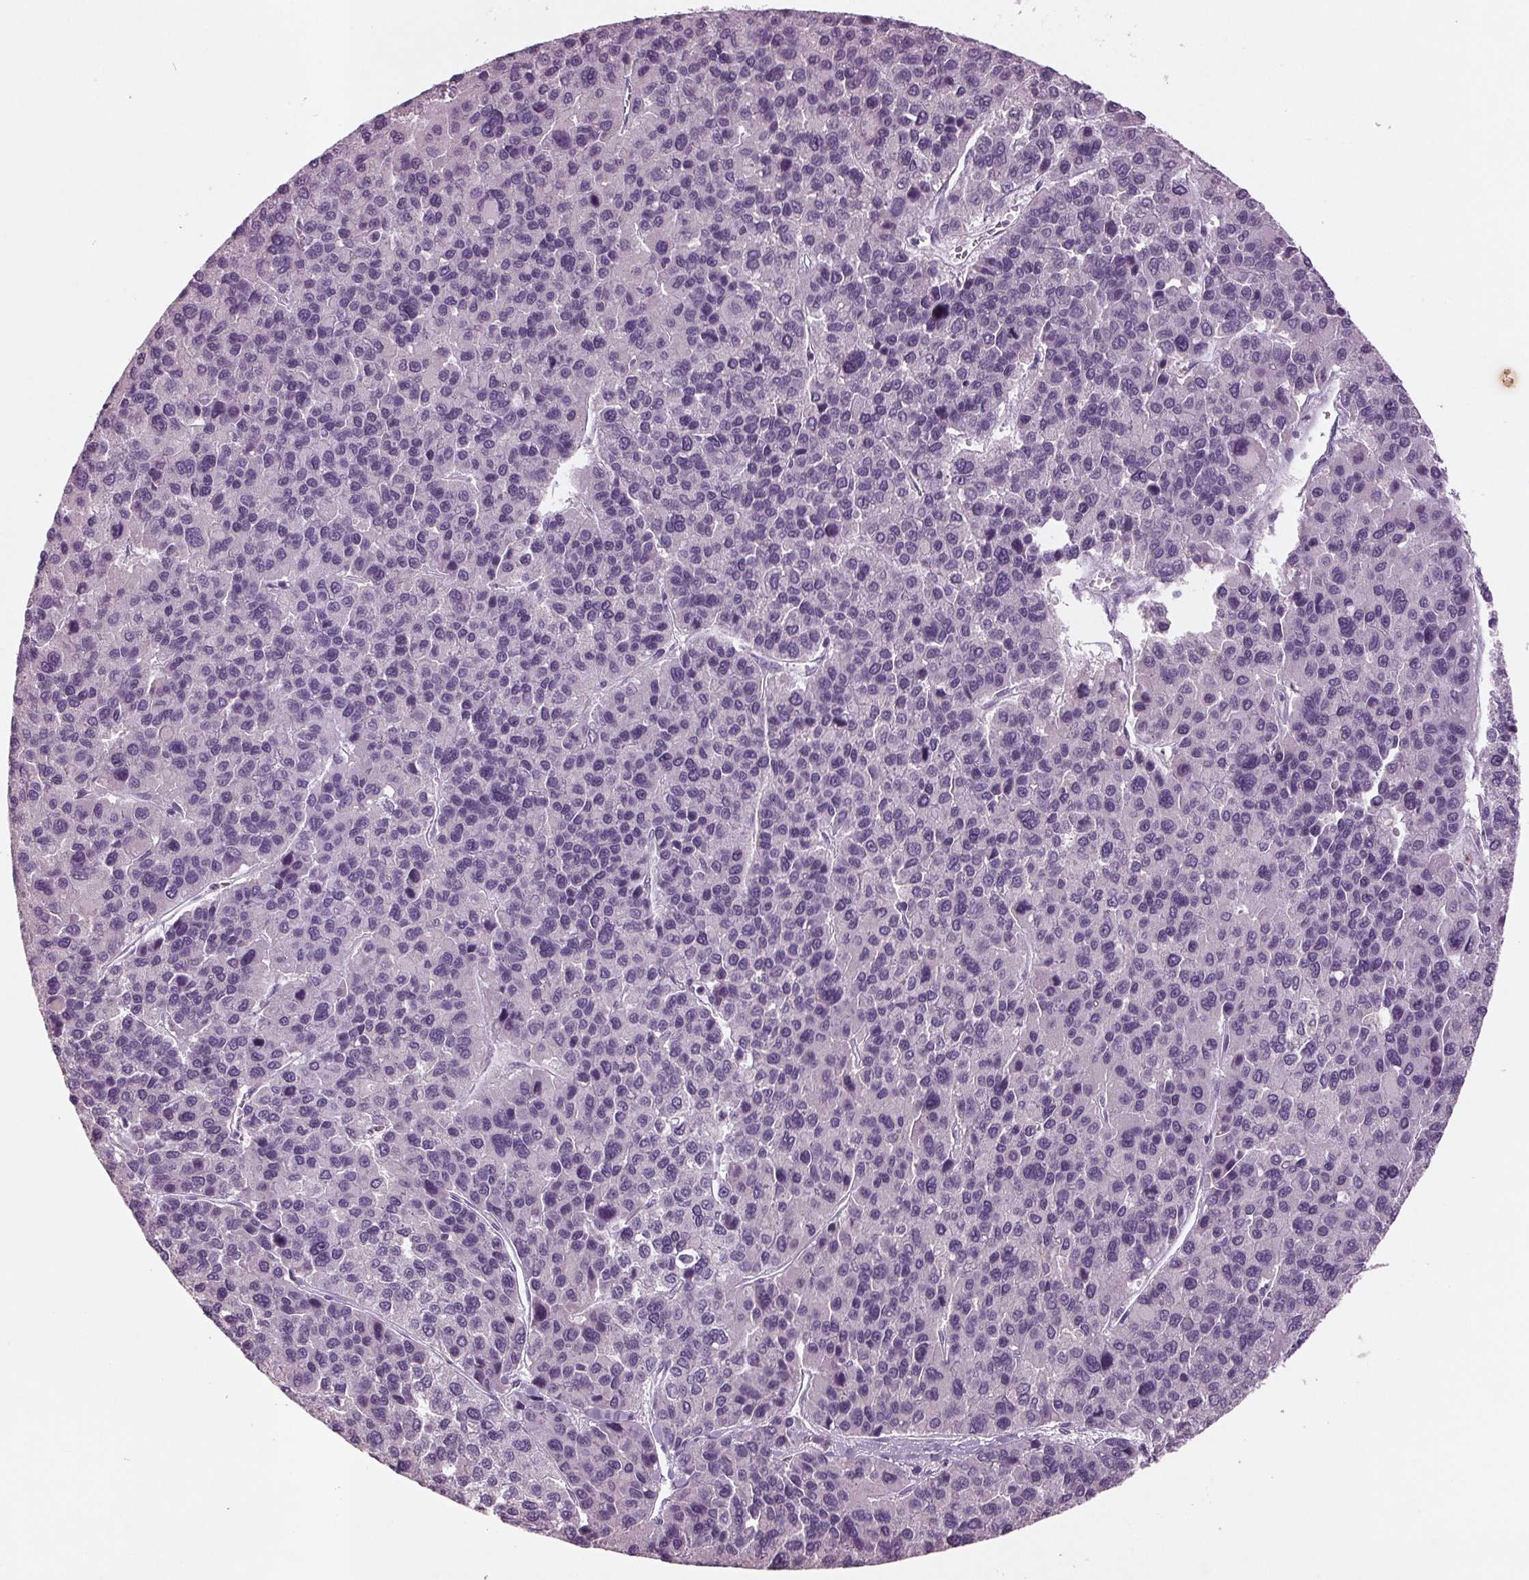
{"staining": {"intensity": "negative", "quantity": "none", "location": "none"}, "tissue": "liver cancer", "cell_type": "Tumor cells", "image_type": "cancer", "snomed": [{"axis": "morphology", "description": "Carcinoma, Hepatocellular, NOS"}, {"axis": "topography", "description": "Liver"}], "caption": "Histopathology image shows no protein expression in tumor cells of liver hepatocellular carcinoma tissue.", "gene": "BHLHE22", "patient": {"sex": "female", "age": 41}}